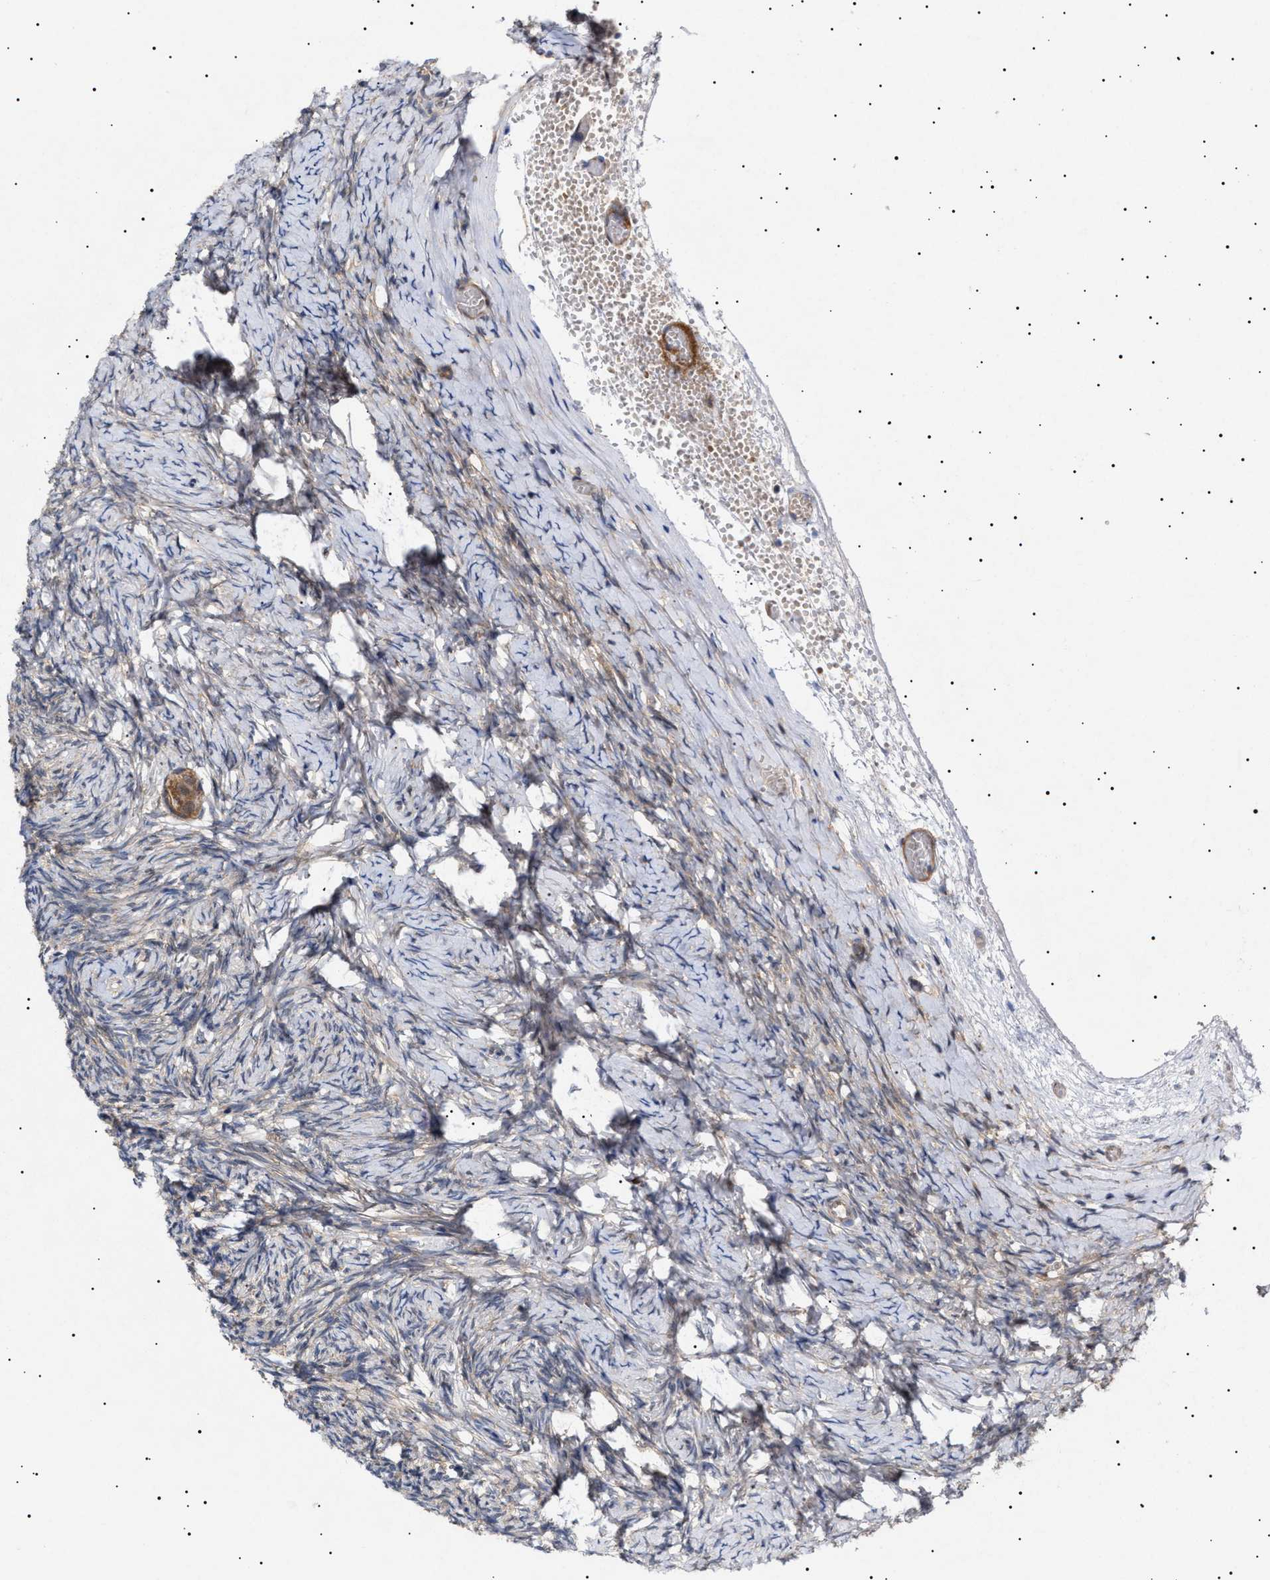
{"staining": {"intensity": "moderate", "quantity": ">75%", "location": "cytoplasmic/membranous"}, "tissue": "ovary", "cell_type": "Follicle cells", "image_type": "normal", "snomed": [{"axis": "morphology", "description": "Normal tissue, NOS"}, {"axis": "topography", "description": "Ovary"}], "caption": "Follicle cells demonstrate moderate cytoplasmic/membranous positivity in approximately >75% of cells in unremarkable ovary.", "gene": "NPLOC4", "patient": {"sex": "female", "age": 27}}